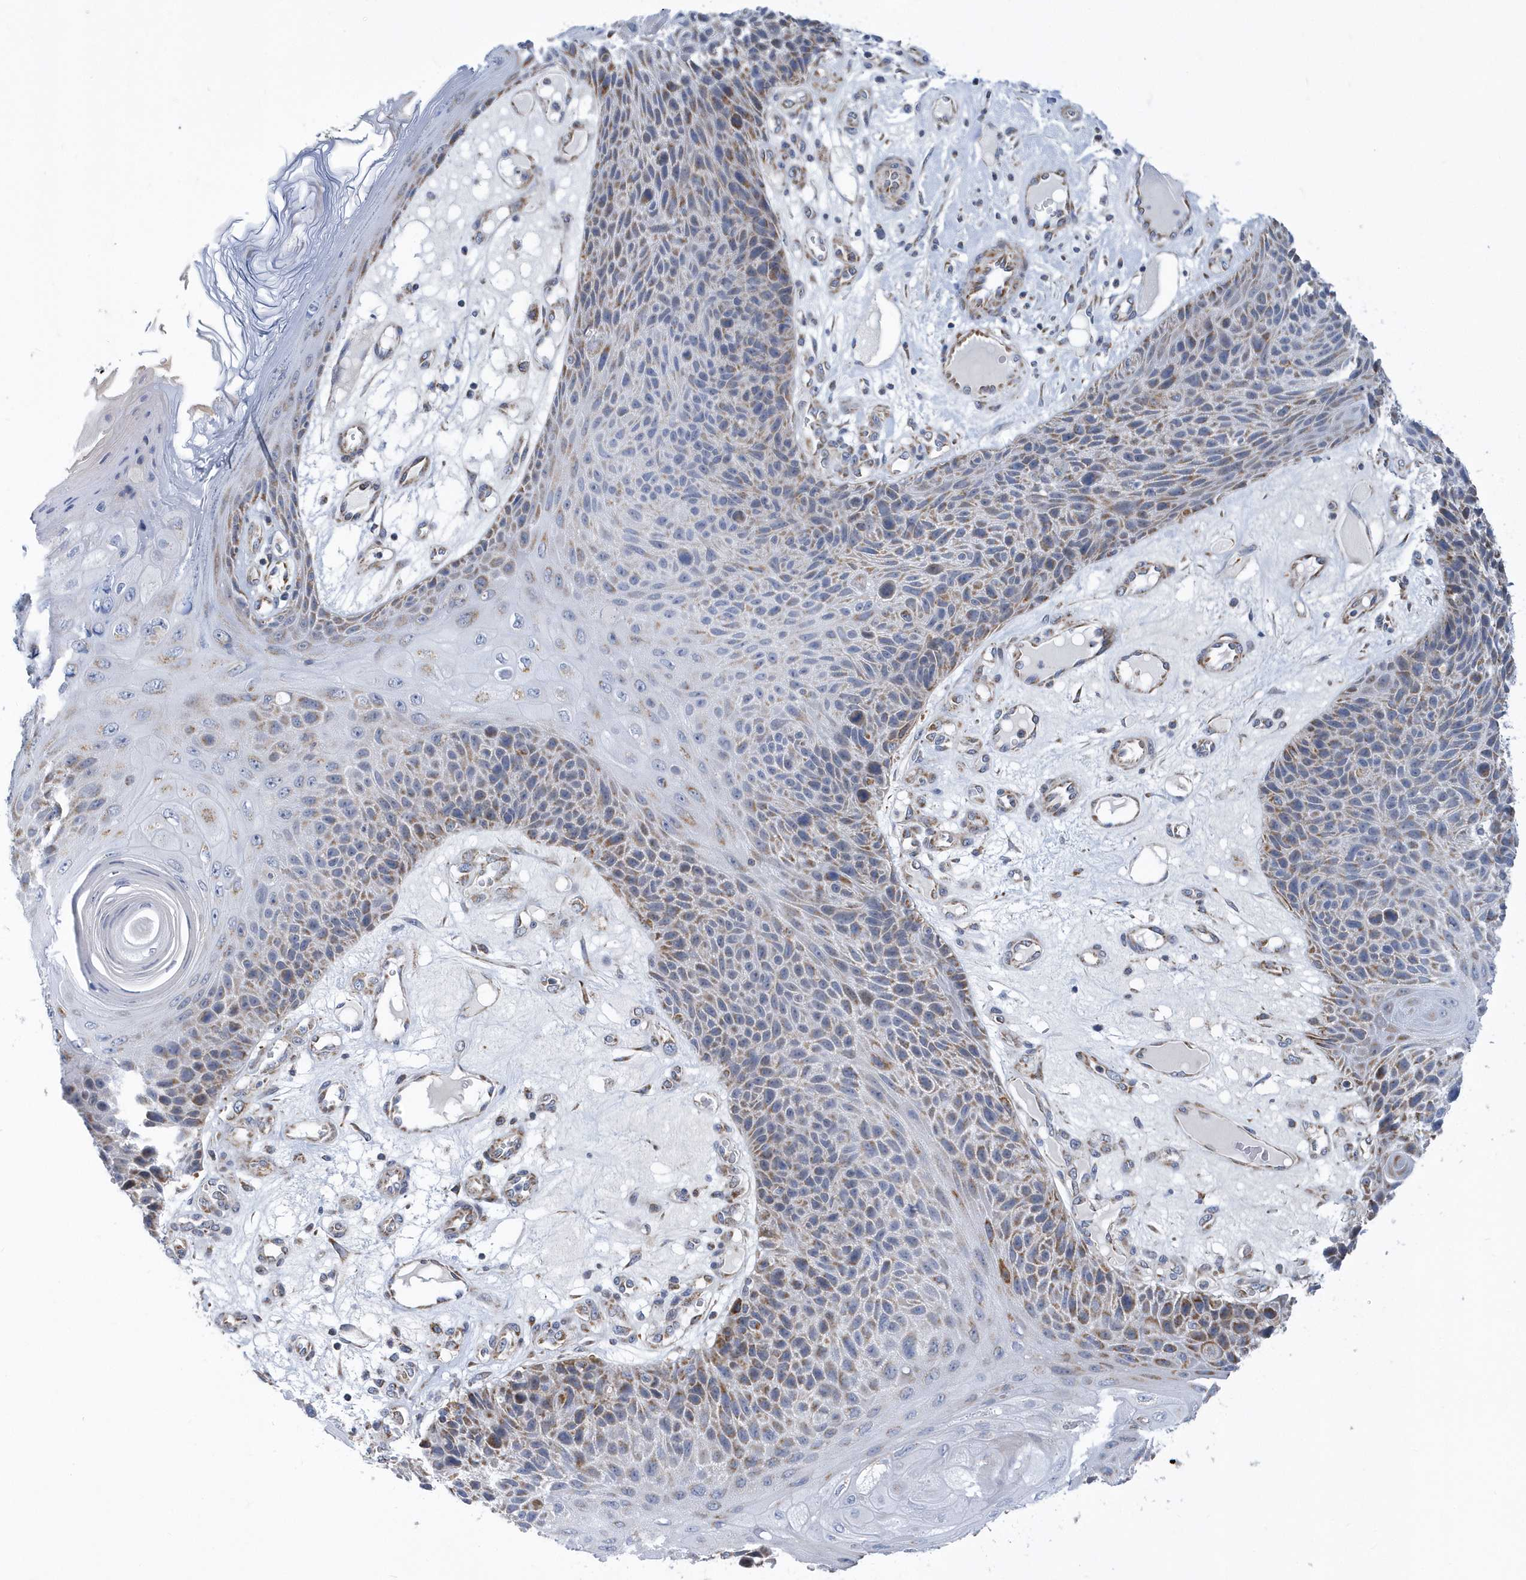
{"staining": {"intensity": "moderate", "quantity": "25%-75%", "location": "cytoplasmic/membranous"}, "tissue": "skin cancer", "cell_type": "Tumor cells", "image_type": "cancer", "snomed": [{"axis": "morphology", "description": "Squamous cell carcinoma, NOS"}, {"axis": "topography", "description": "Skin"}], "caption": "High-magnification brightfield microscopy of skin squamous cell carcinoma stained with DAB (brown) and counterstained with hematoxylin (blue). tumor cells exhibit moderate cytoplasmic/membranous staining is identified in about25%-75% of cells.", "gene": "VWA5B2", "patient": {"sex": "female", "age": 88}}